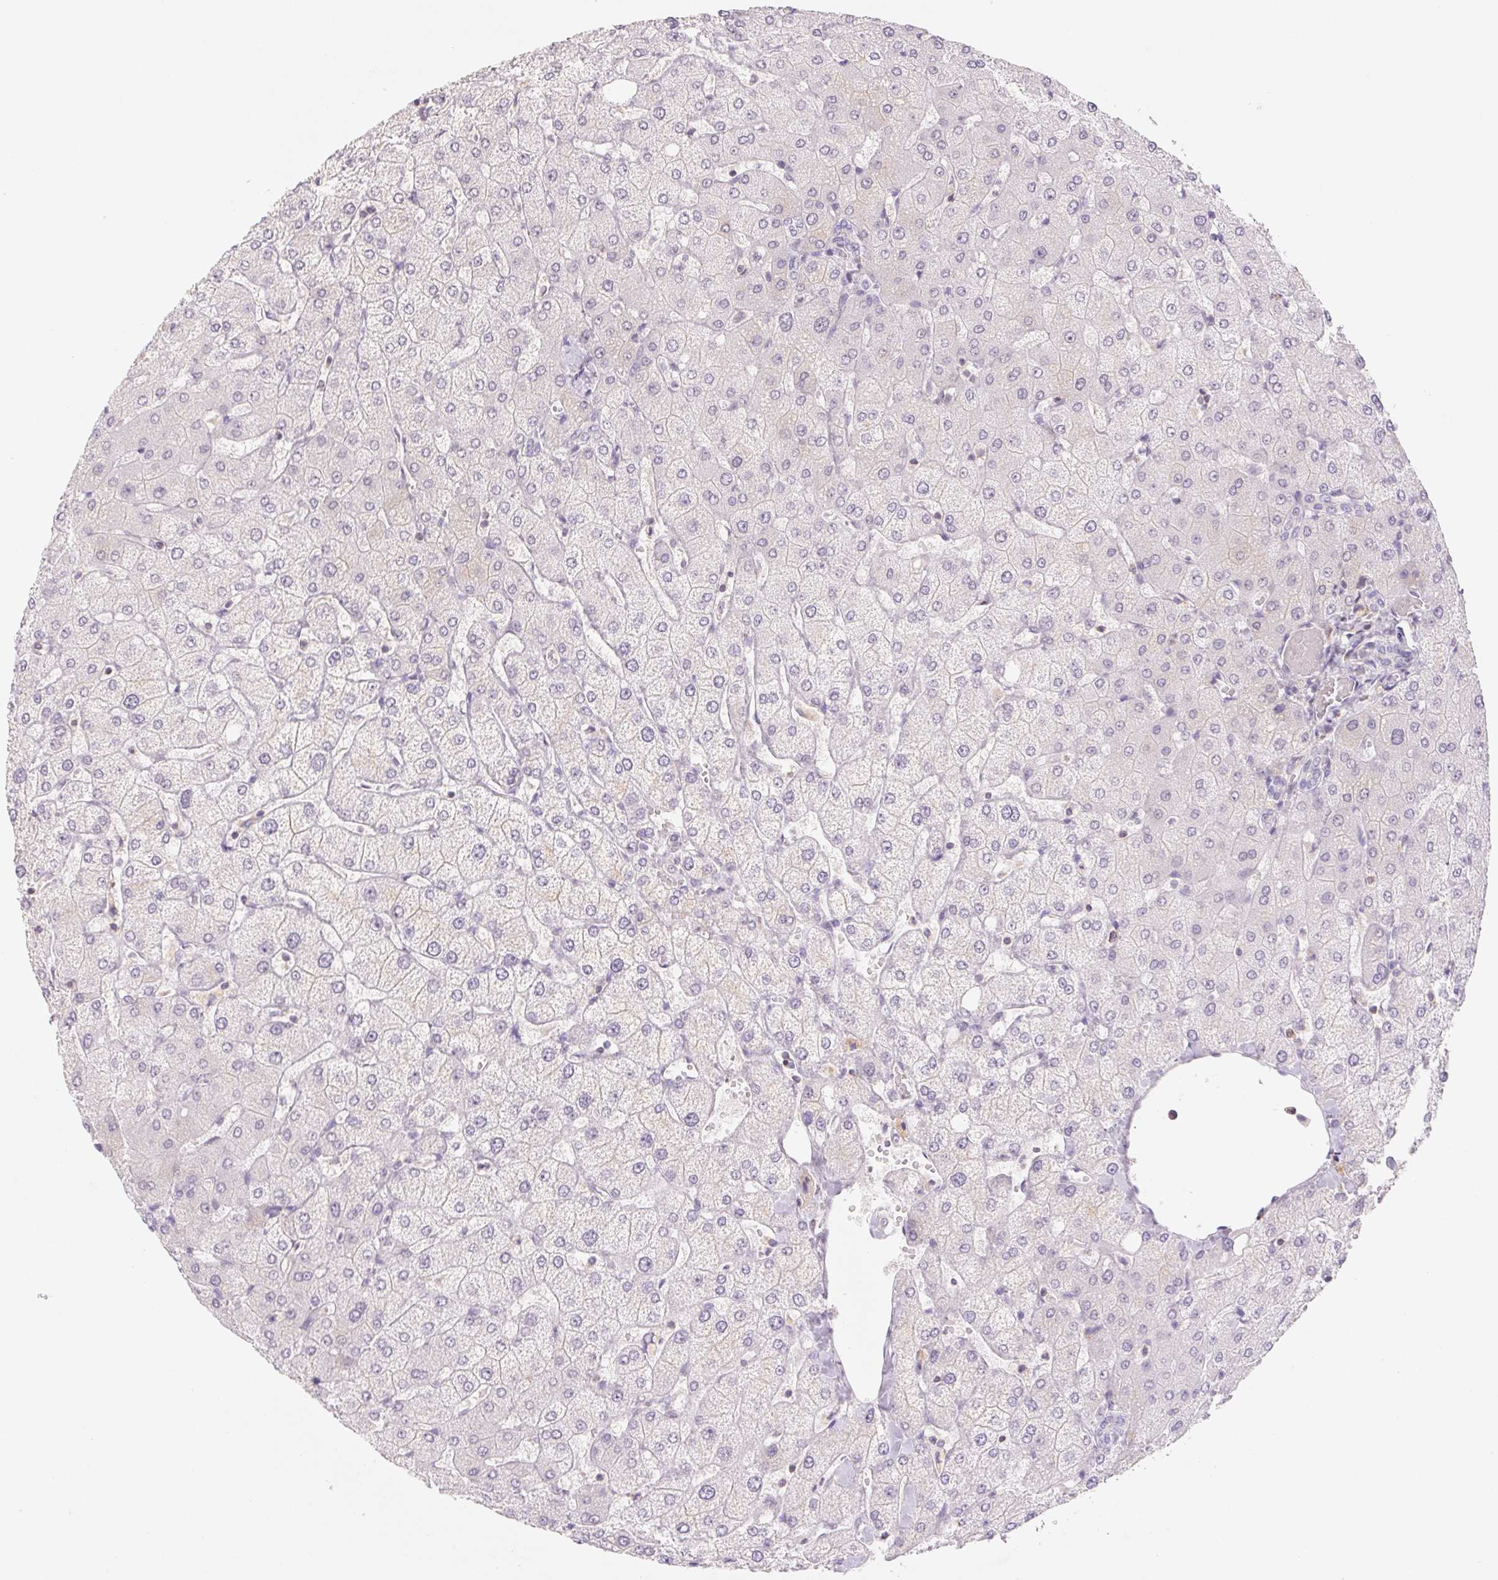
{"staining": {"intensity": "negative", "quantity": "none", "location": "none"}, "tissue": "liver", "cell_type": "Cholangiocytes", "image_type": "normal", "snomed": [{"axis": "morphology", "description": "Normal tissue, NOS"}, {"axis": "topography", "description": "Liver"}], "caption": "IHC image of unremarkable human liver stained for a protein (brown), which shows no positivity in cholangiocytes.", "gene": "KIF26A", "patient": {"sex": "female", "age": 54}}